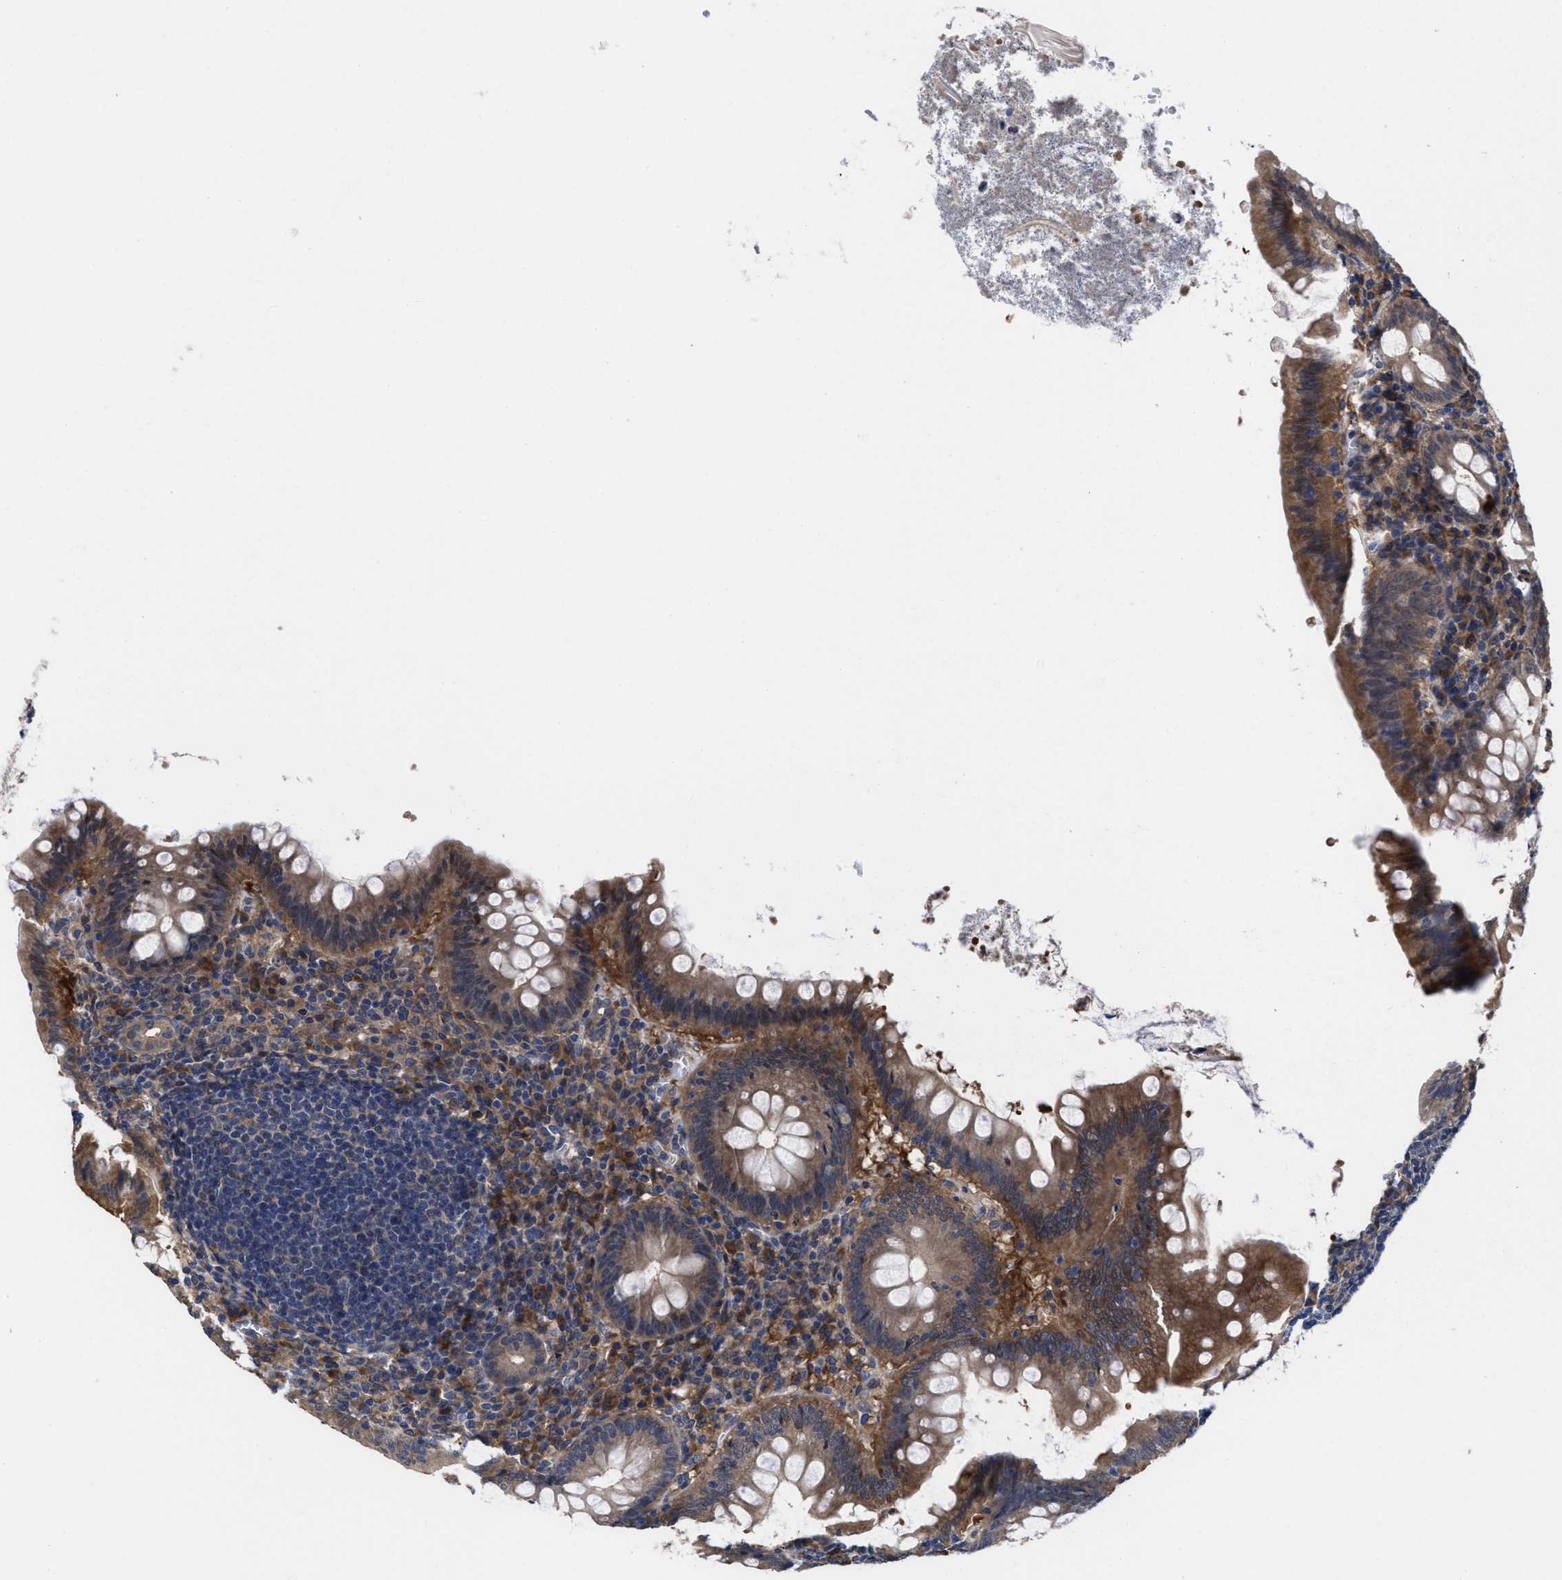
{"staining": {"intensity": "moderate", "quantity": ">75%", "location": "cytoplasmic/membranous"}, "tissue": "appendix", "cell_type": "Glandular cells", "image_type": "normal", "snomed": [{"axis": "morphology", "description": "Normal tissue, NOS"}, {"axis": "topography", "description": "Appendix"}], "caption": "A medium amount of moderate cytoplasmic/membranous staining is present in about >75% of glandular cells in benign appendix. Nuclei are stained in blue.", "gene": "TXNDC17", "patient": {"sex": "male", "age": 56}}